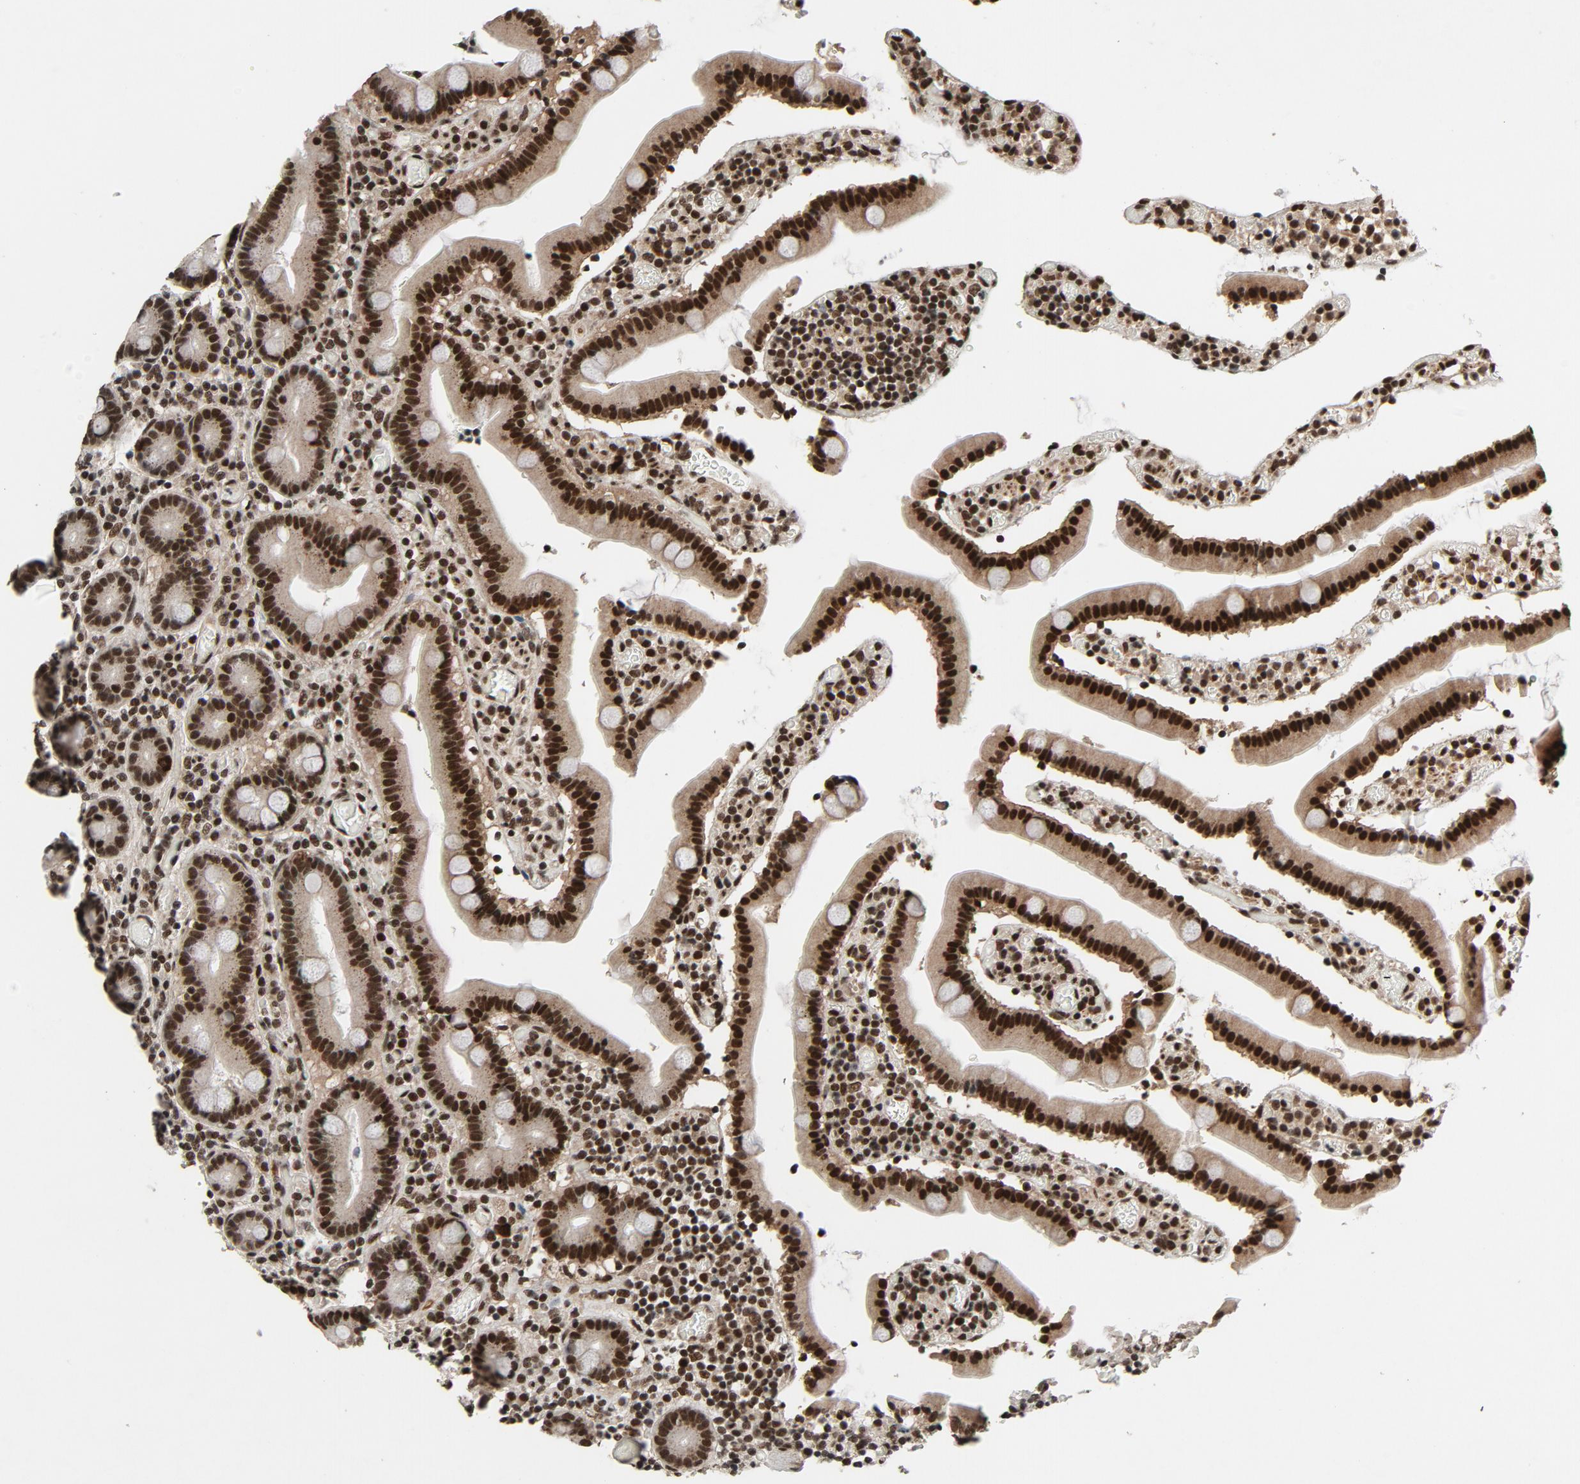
{"staining": {"intensity": "strong", "quantity": ">75%", "location": "nuclear"}, "tissue": "duodenum", "cell_type": "Glandular cells", "image_type": "normal", "snomed": [{"axis": "morphology", "description": "Normal tissue, NOS"}, {"axis": "topography", "description": "Duodenum"}], "caption": "An immunohistochemistry image of normal tissue is shown. Protein staining in brown shows strong nuclear positivity in duodenum within glandular cells.", "gene": "SMARCD1", "patient": {"sex": "female", "age": 53}}